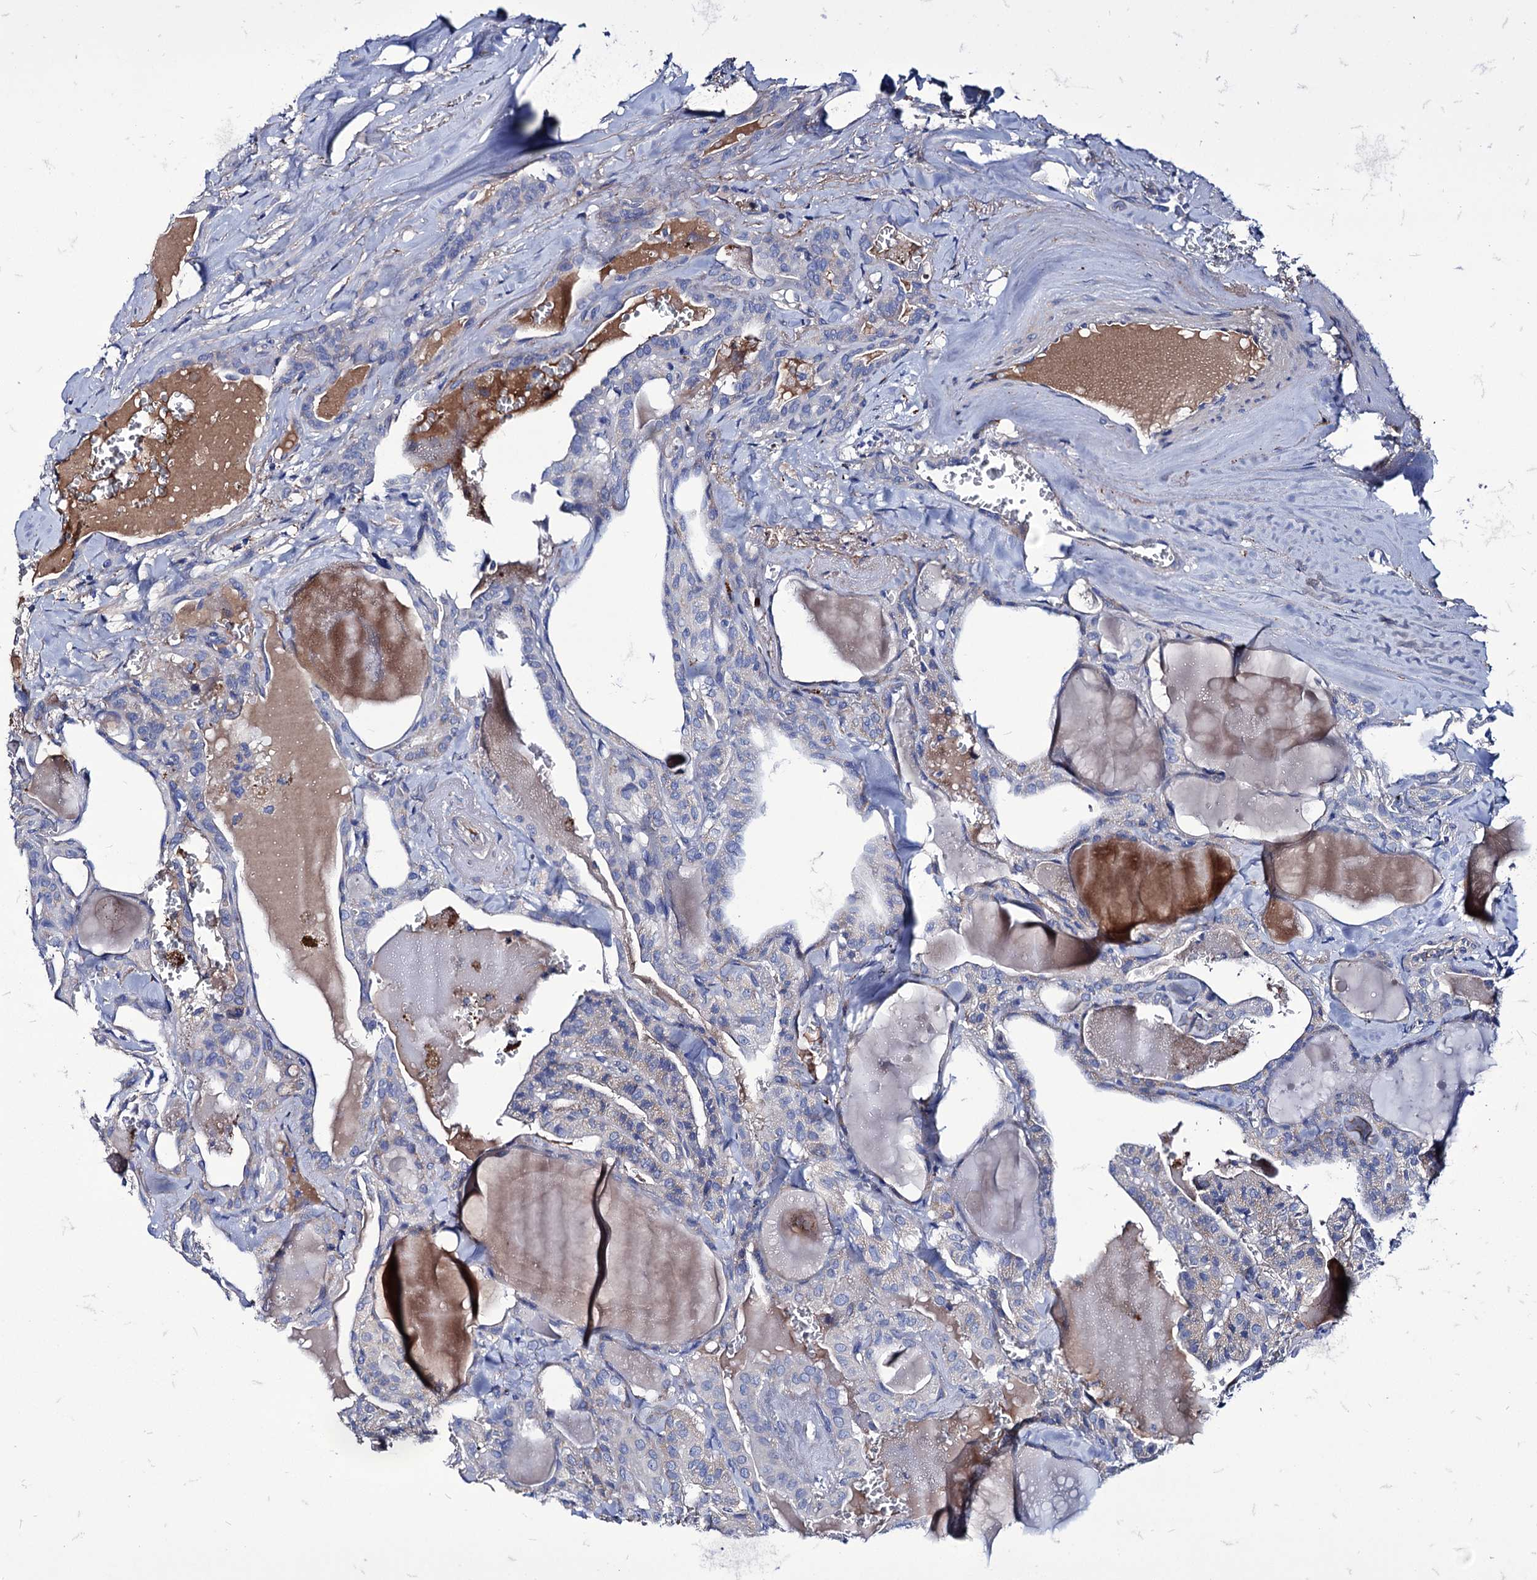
{"staining": {"intensity": "negative", "quantity": "none", "location": "none"}, "tissue": "thyroid cancer", "cell_type": "Tumor cells", "image_type": "cancer", "snomed": [{"axis": "morphology", "description": "Papillary adenocarcinoma, NOS"}, {"axis": "topography", "description": "Thyroid gland"}], "caption": "Protein analysis of thyroid cancer (papillary adenocarcinoma) exhibits no significant positivity in tumor cells.", "gene": "AXL", "patient": {"sex": "male", "age": 52}}